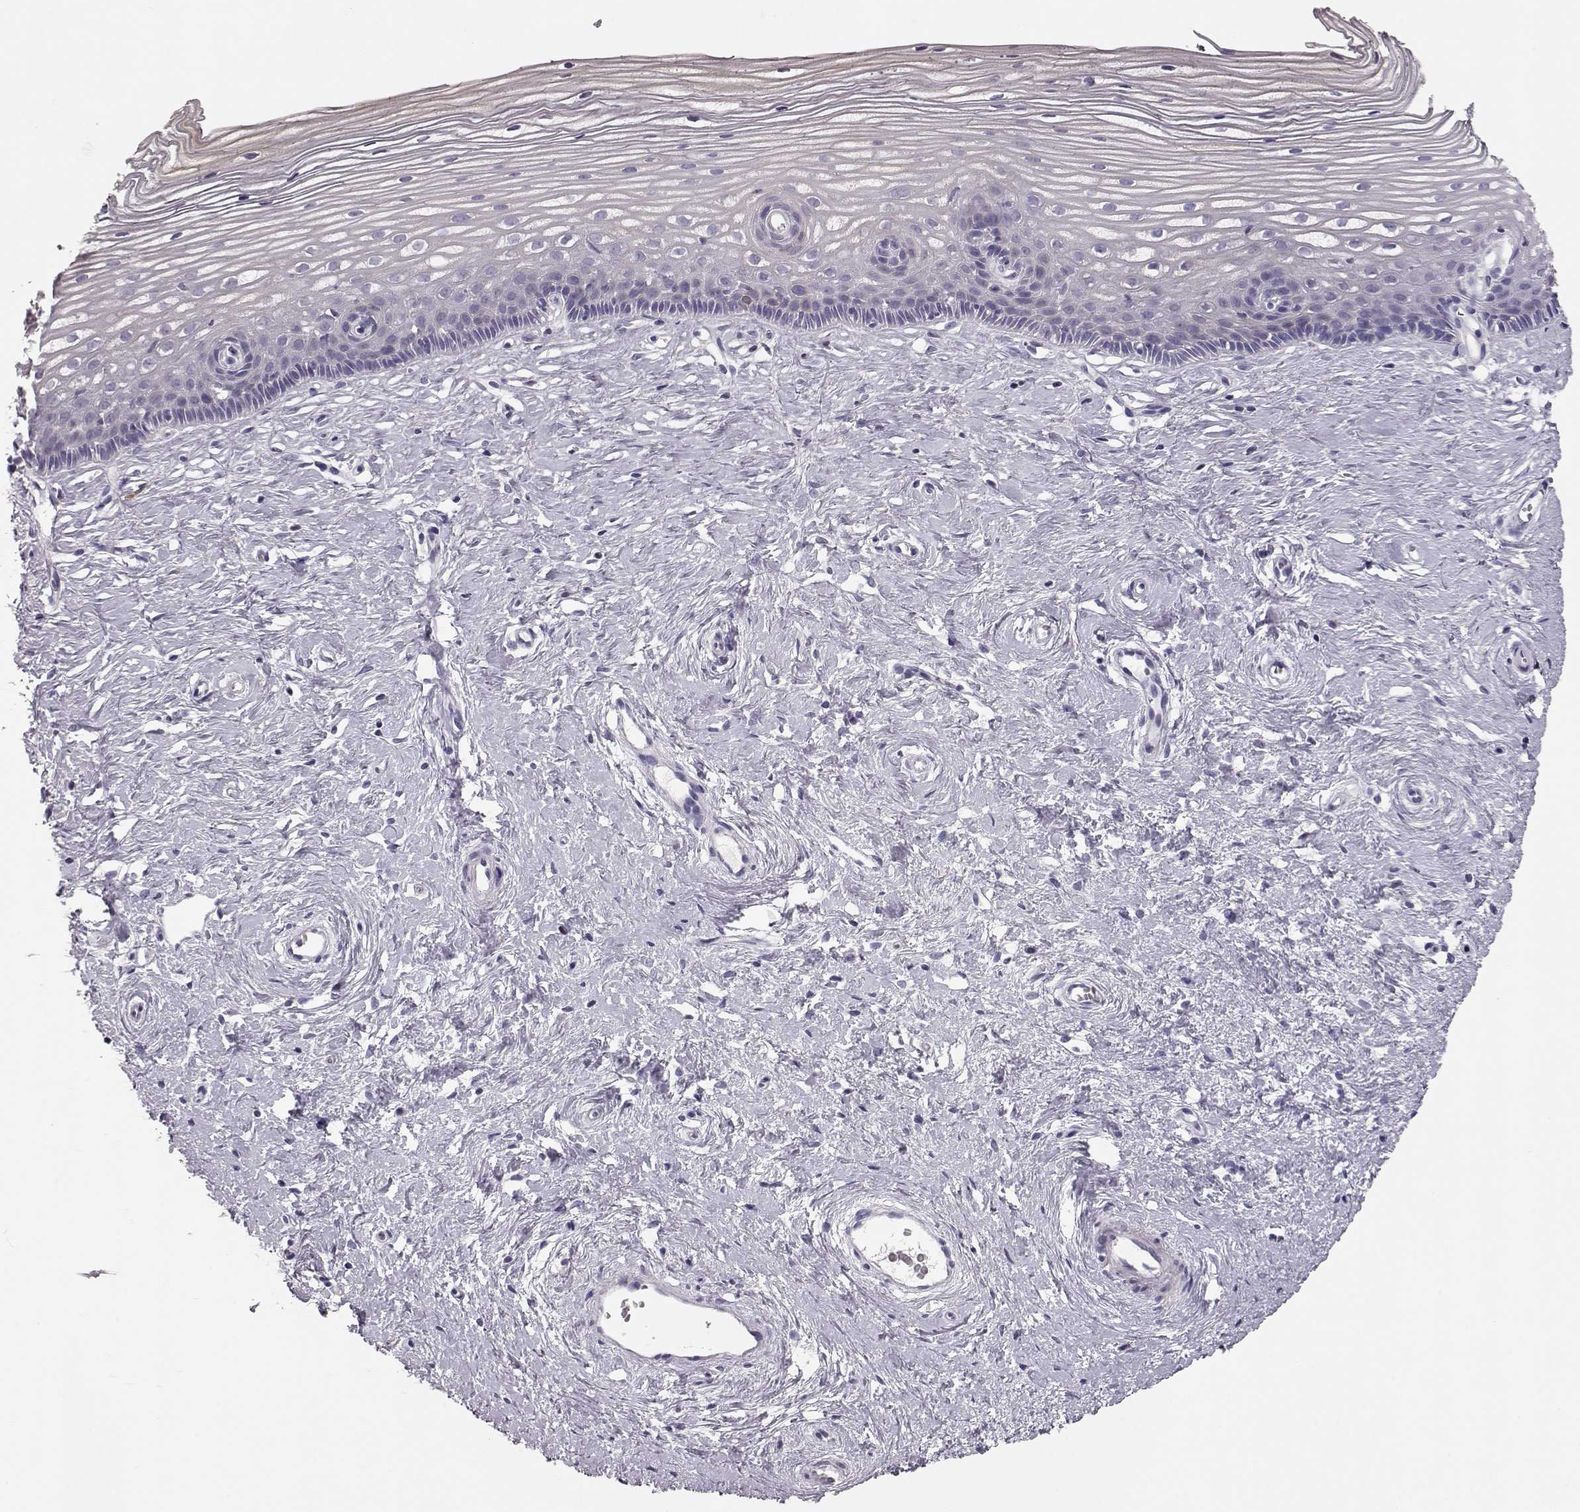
{"staining": {"intensity": "weak", "quantity": ">75%", "location": "cytoplasmic/membranous"}, "tissue": "cervix", "cell_type": "Glandular cells", "image_type": "normal", "snomed": [{"axis": "morphology", "description": "Normal tissue, NOS"}, {"axis": "topography", "description": "Cervix"}], "caption": "Protein expression analysis of normal human cervix reveals weak cytoplasmic/membranous positivity in approximately >75% of glandular cells.", "gene": "ELOVL5", "patient": {"sex": "female", "age": 40}}